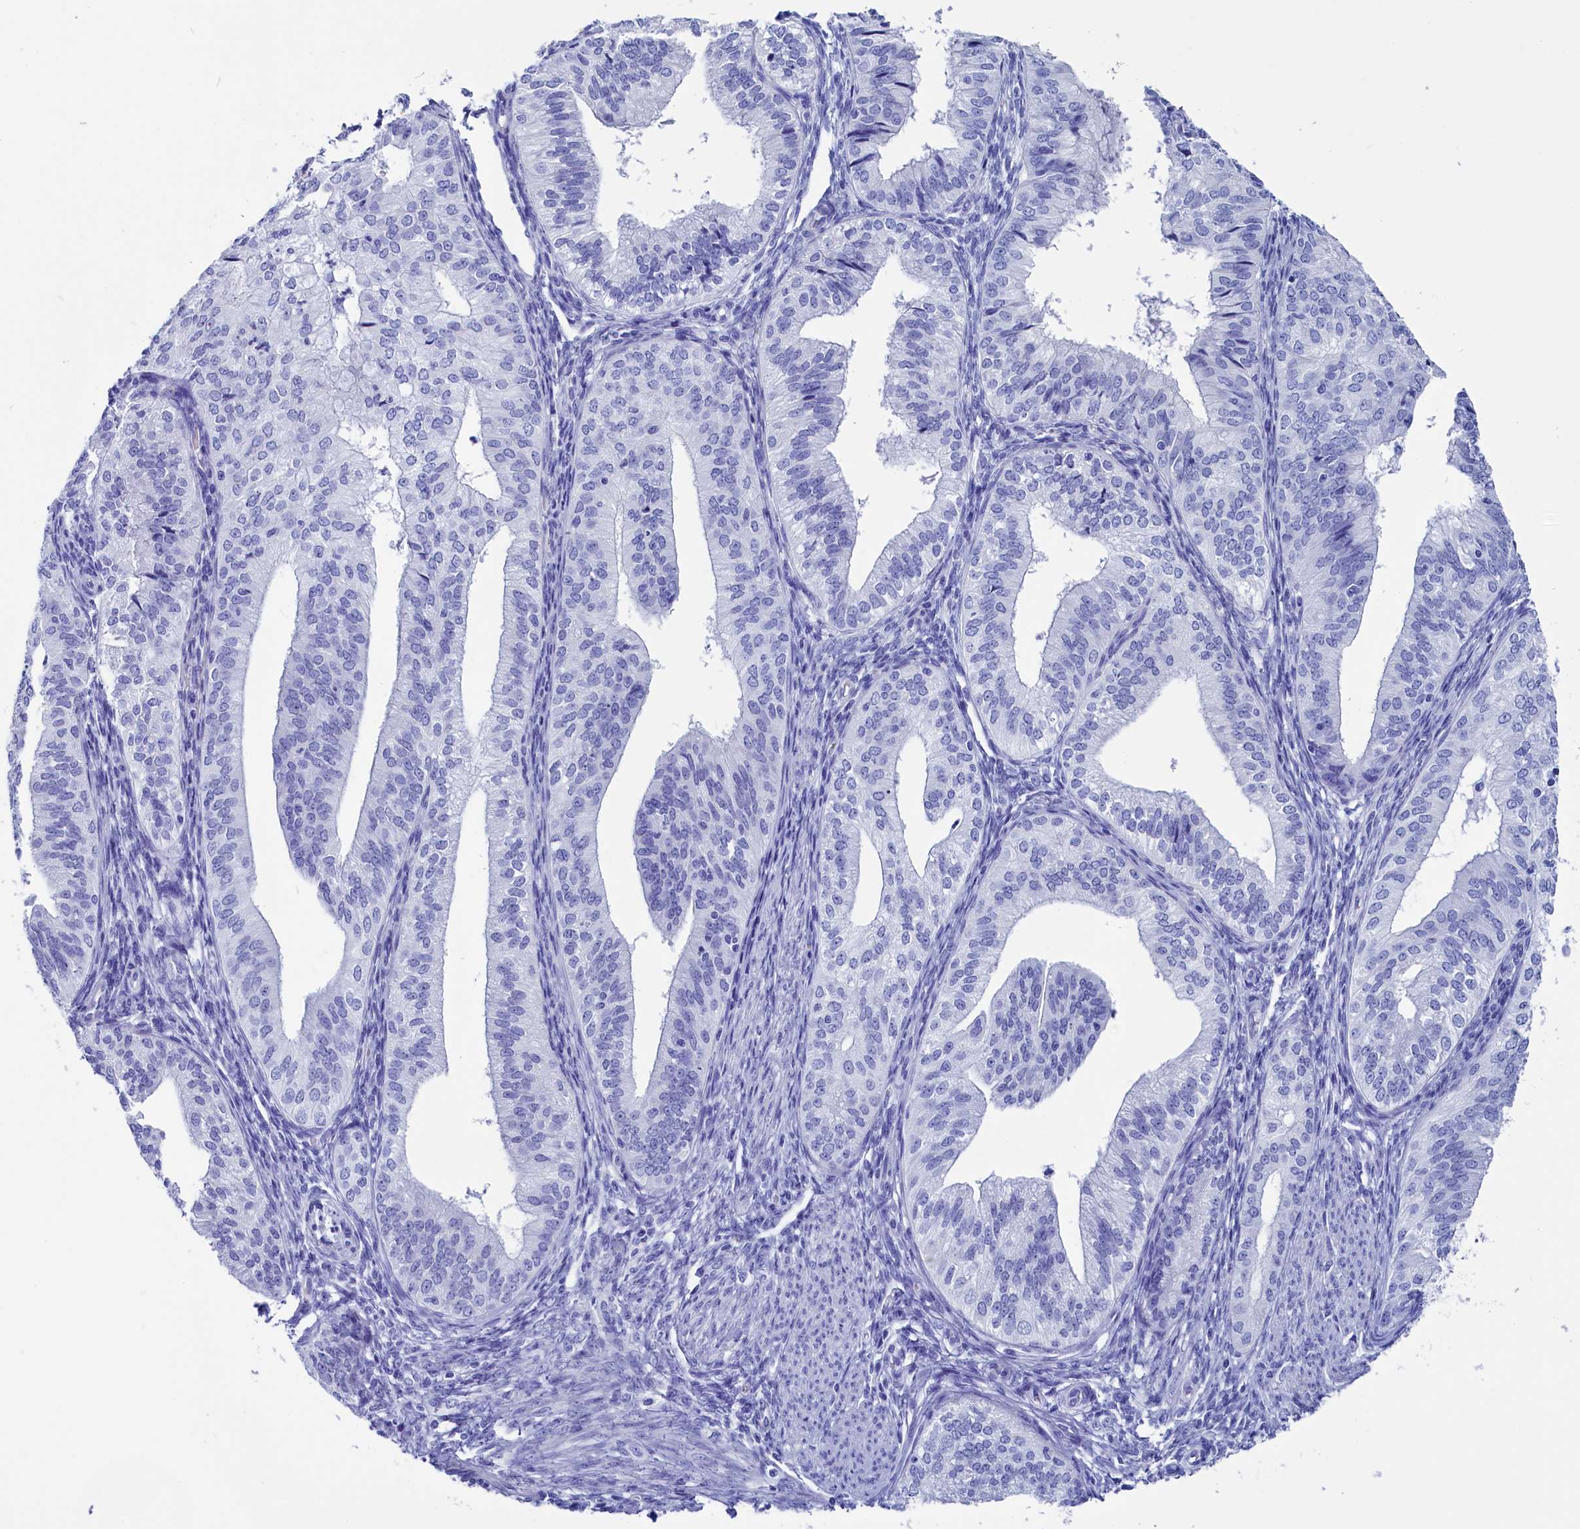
{"staining": {"intensity": "negative", "quantity": "none", "location": "none"}, "tissue": "endometrial cancer", "cell_type": "Tumor cells", "image_type": "cancer", "snomed": [{"axis": "morphology", "description": "Adenocarcinoma, NOS"}, {"axis": "topography", "description": "Endometrium"}], "caption": "Immunohistochemical staining of endometrial adenocarcinoma displays no significant expression in tumor cells.", "gene": "ANKRD29", "patient": {"sex": "female", "age": 50}}